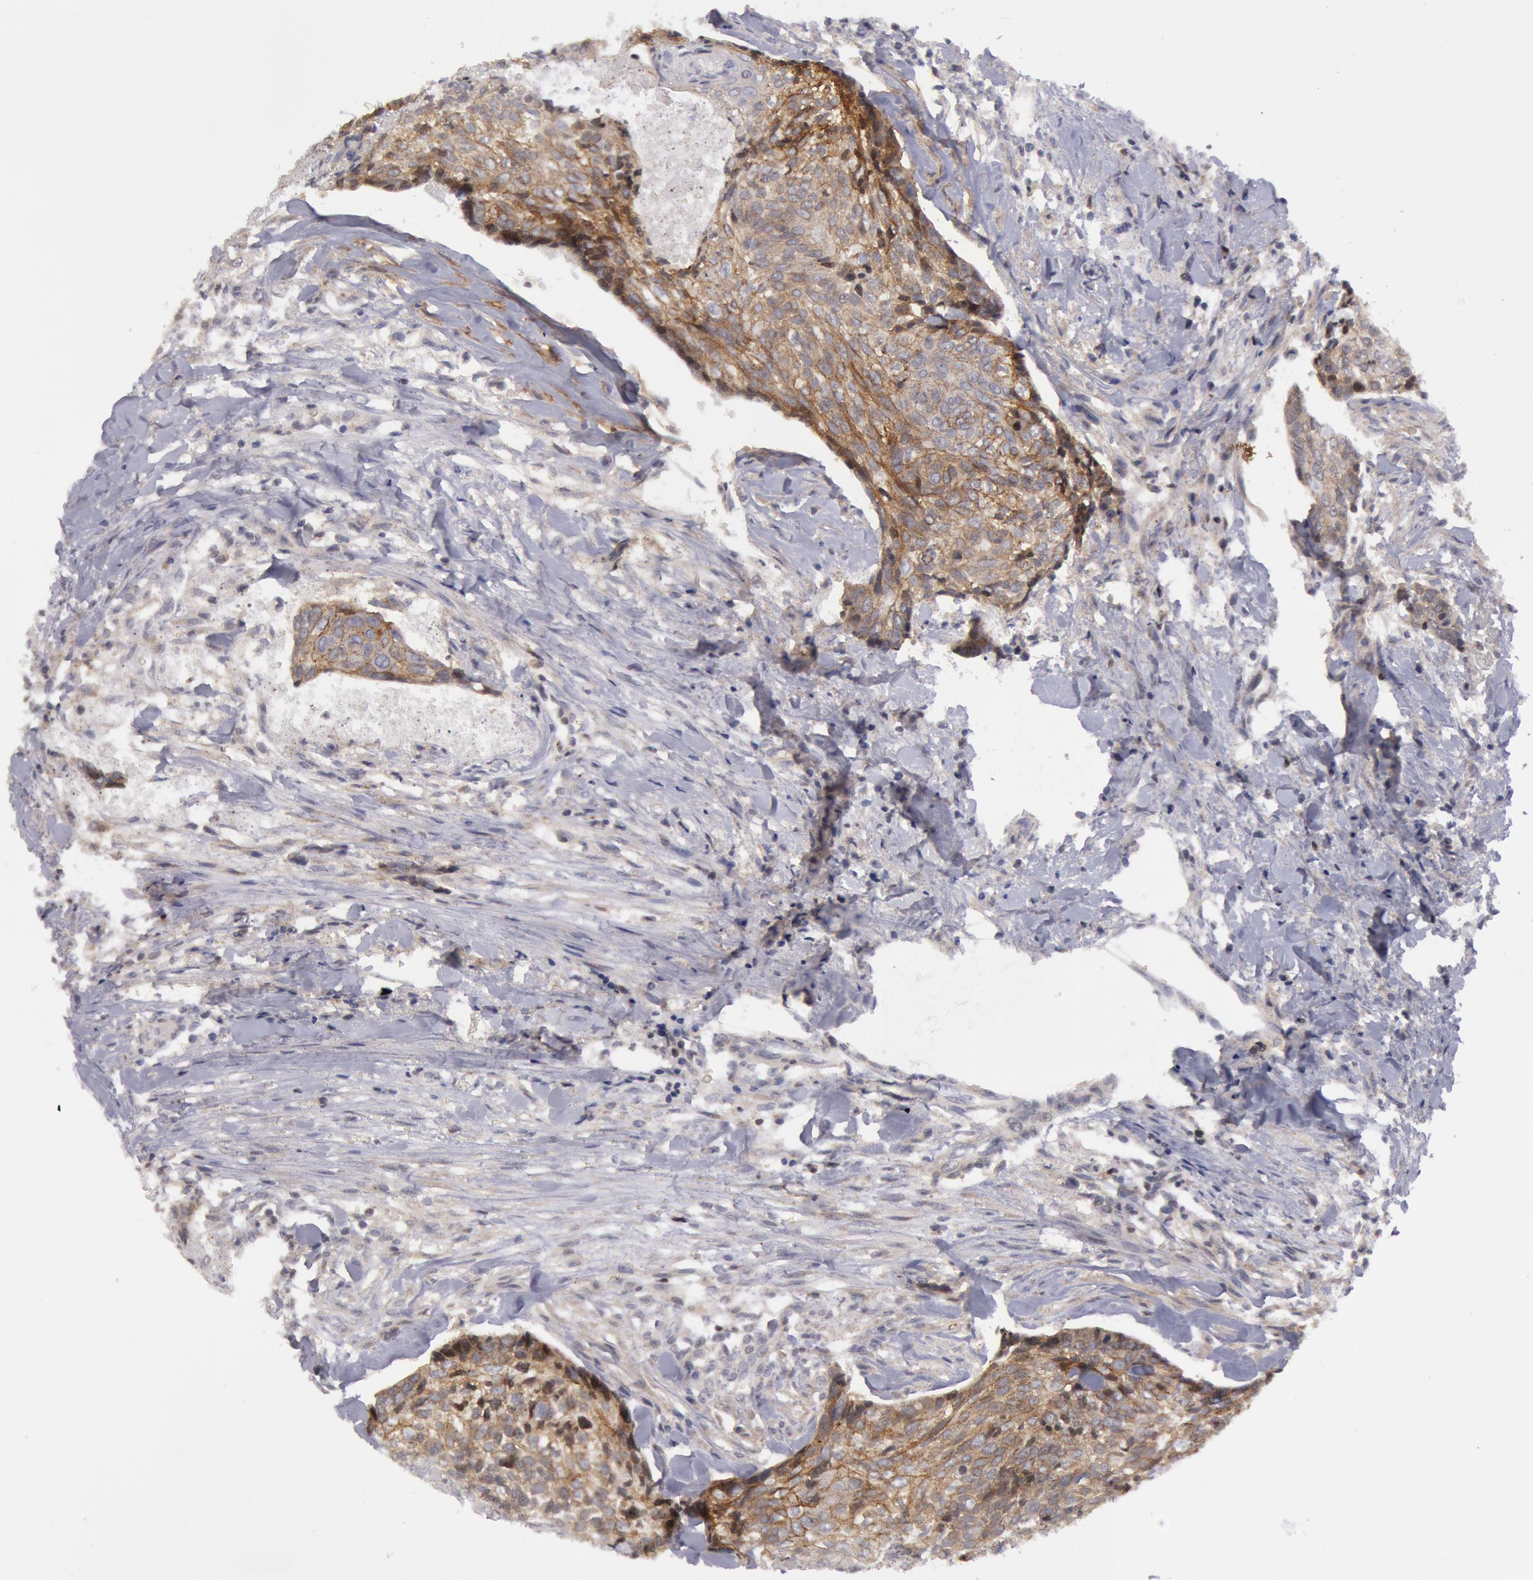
{"staining": {"intensity": "weak", "quantity": ">75%", "location": "cytoplasmic/membranous"}, "tissue": "head and neck cancer", "cell_type": "Tumor cells", "image_type": "cancer", "snomed": [{"axis": "morphology", "description": "Squamous cell carcinoma, NOS"}, {"axis": "topography", "description": "Salivary gland"}, {"axis": "topography", "description": "Head-Neck"}], "caption": "Protein expression analysis of human squamous cell carcinoma (head and neck) reveals weak cytoplasmic/membranous staining in about >75% of tumor cells.", "gene": "ERBB2", "patient": {"sex": "male", "age": 70}}